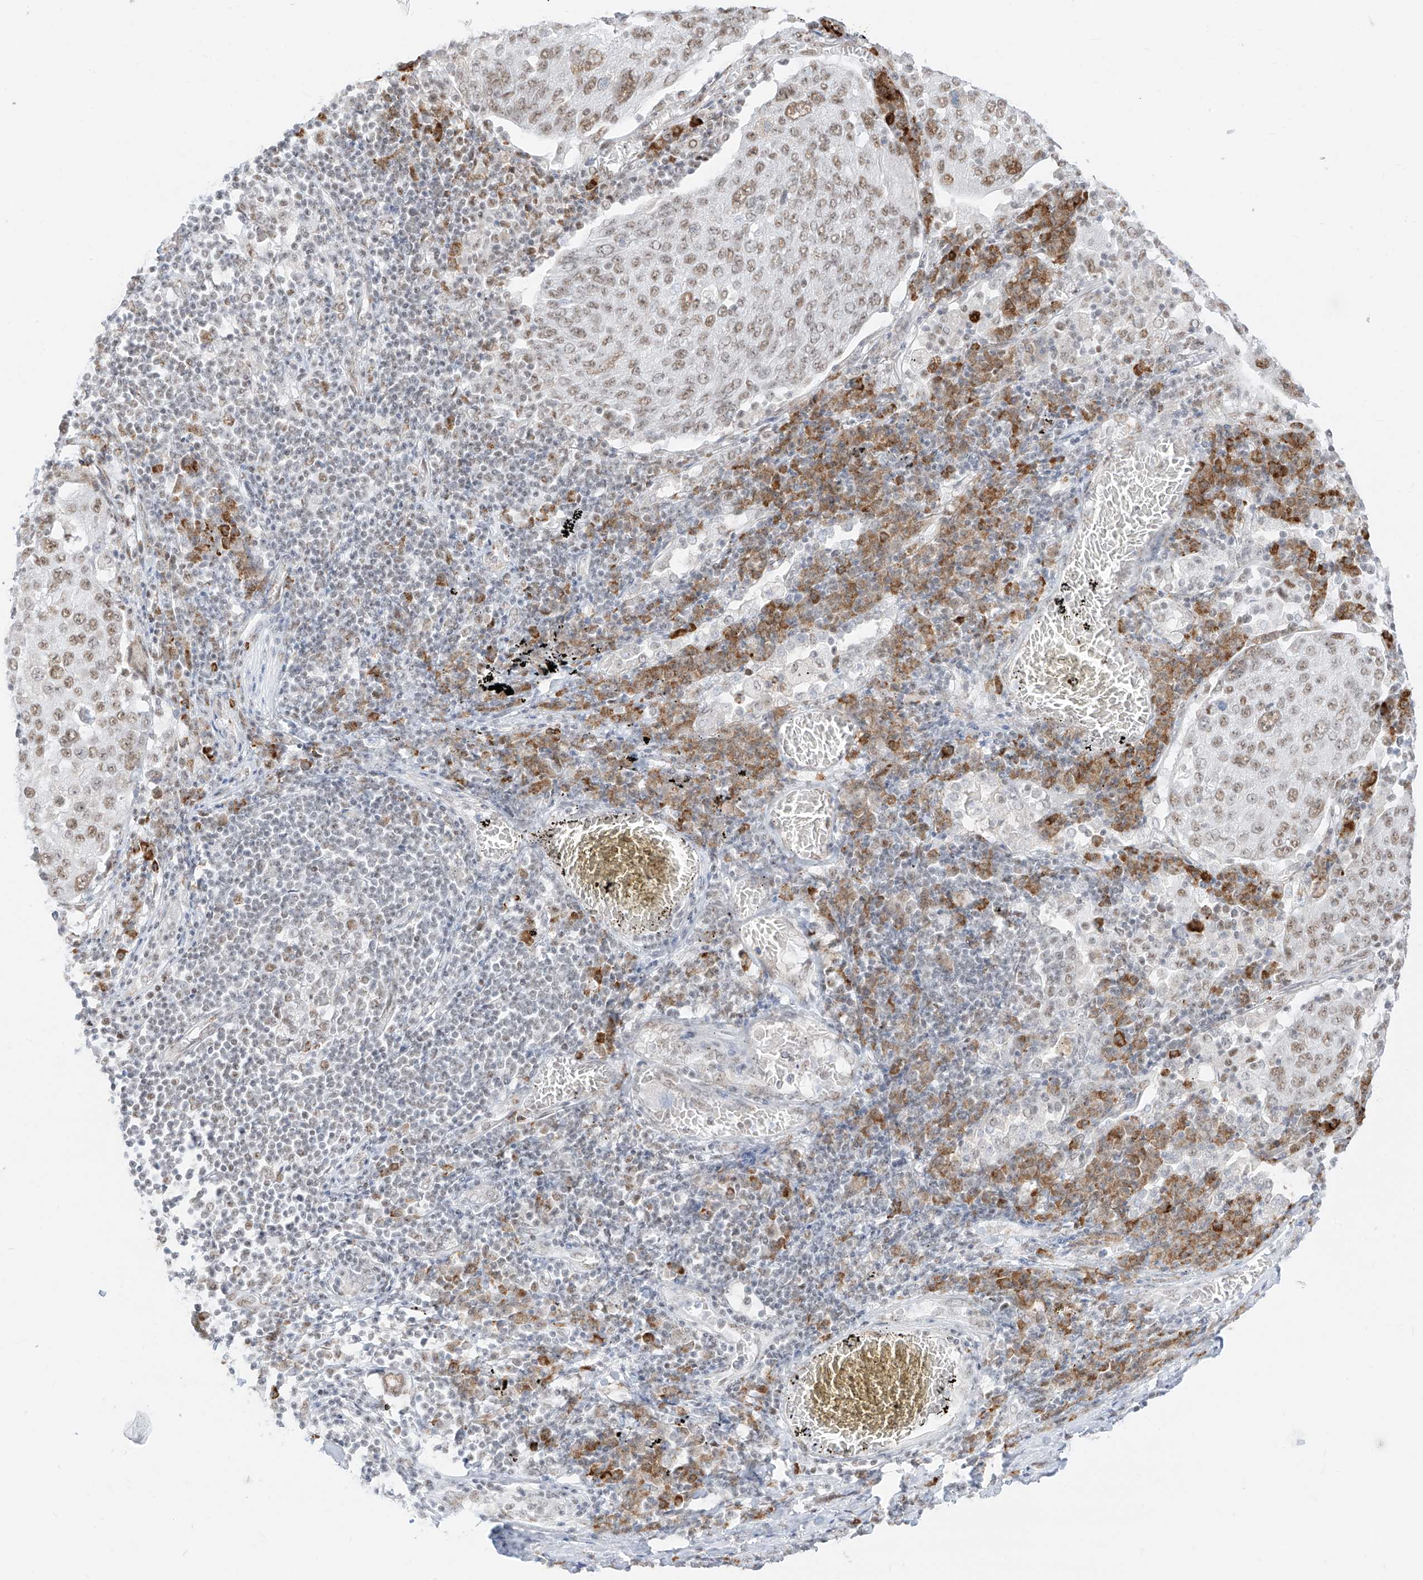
{"staining": {"intensity": "moderate", "quantity": "25%-75%", "location": "nuclear"}, "tissue": "lung cancer", "cell_type": "Tumor cells", "image_type": "cancer", "snomed": [{"axis": "morphology", "description": "Squamous cell carcinoma, NOS"}, {"axis": "topography", "description": "Lung"}], "caption": "The immunohistochemical stain shows moderate nuclear staining in tumor cells of squamous cell carcinoma (lung) tissue.", "gene": "SUPT5H", "patient": {"sex": "male", "age": 65}}